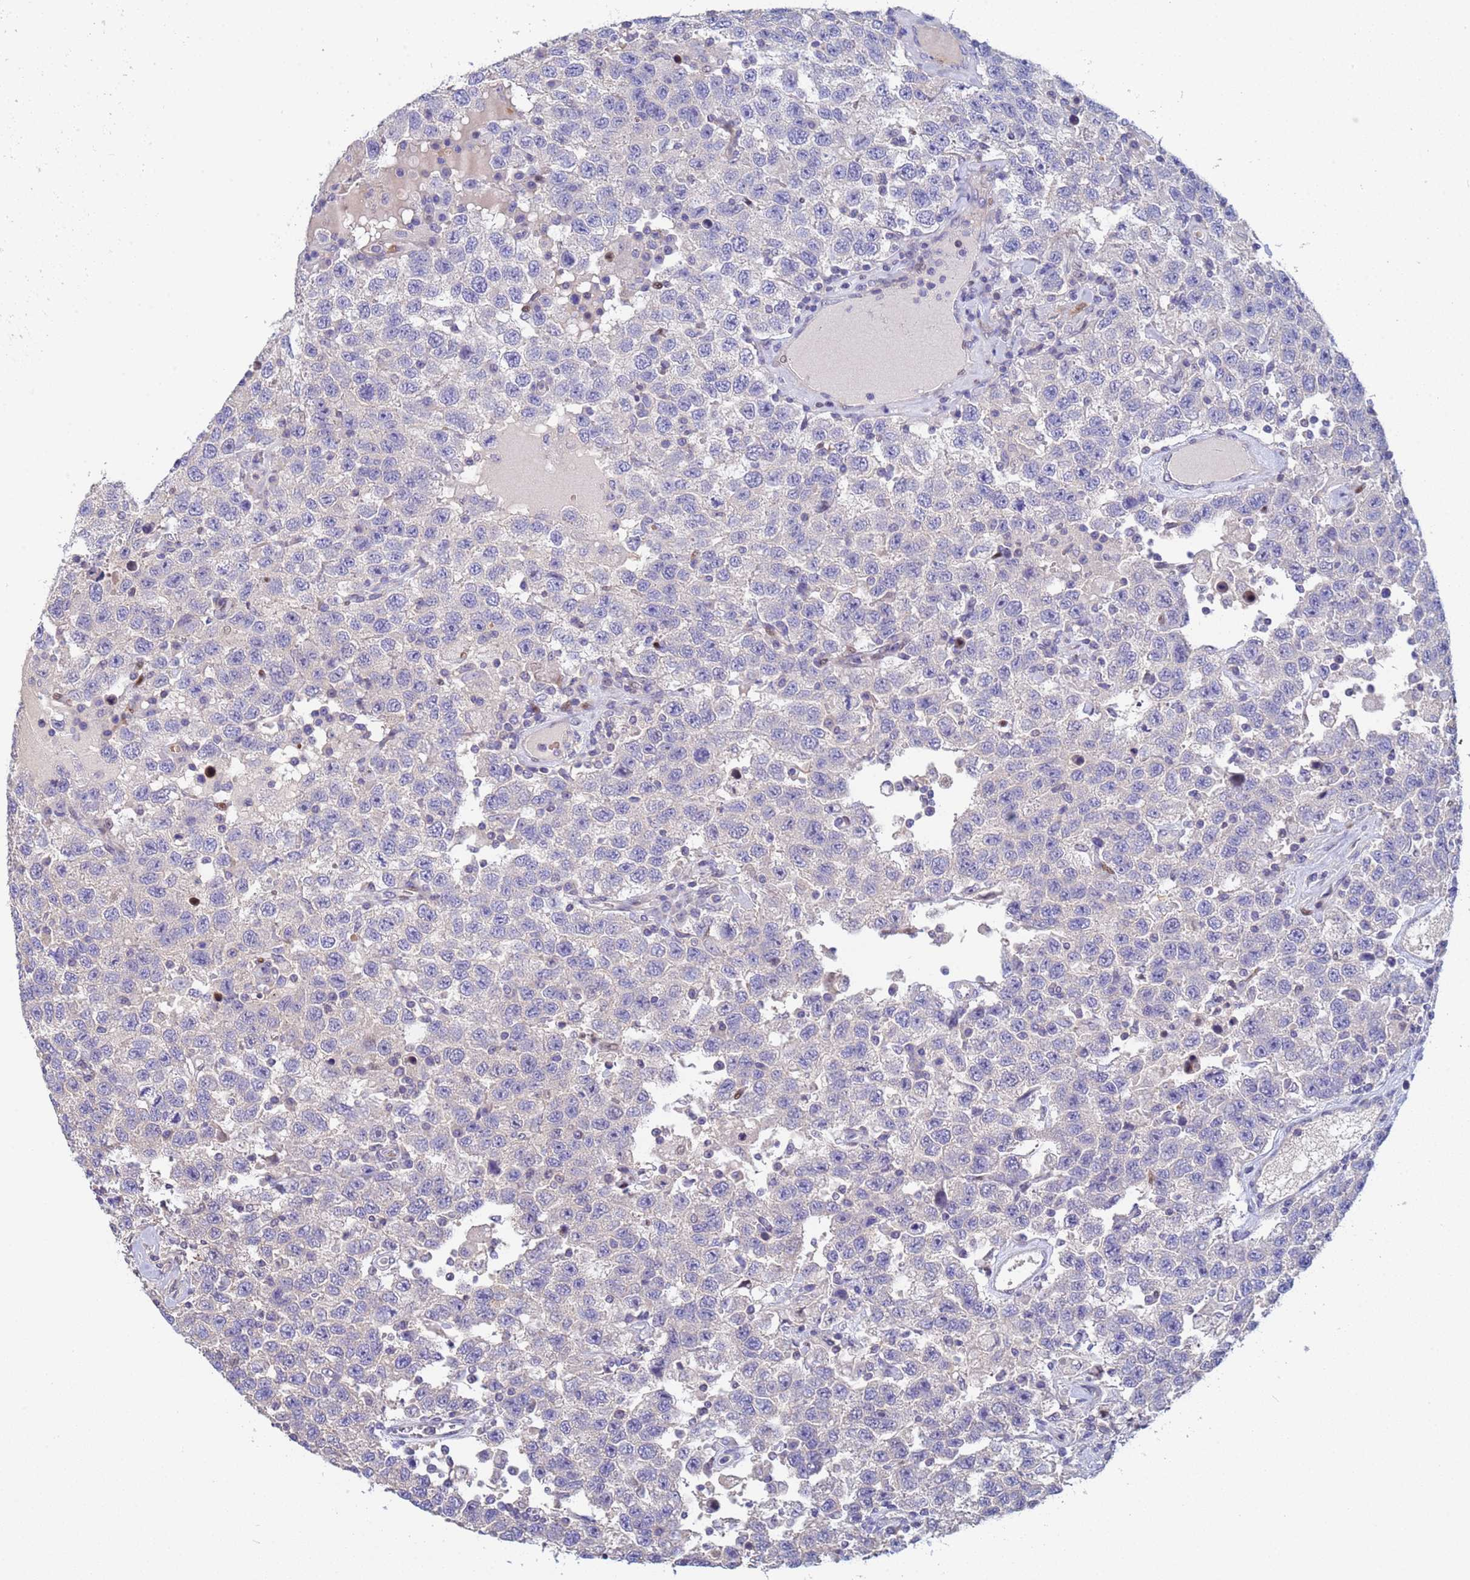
{"staining": {"intensity": "negative", "quantity": "none", "location": "none"}, "tissue": "testis cancer", "cell_type": "Tumor cells", "image_type": "cancer", "snomed": [{"axis": "morphology", "description": "Seminoma, NOS"}, {"axis": "topography", "description": "Testis"}], "caption": "The IHC photomicrograph has no significant expression in tumor cells of testis cancer (seminoma) tissue.", "gene": "PPP6R1", "patient": {"sex": "male", "age": 41}}